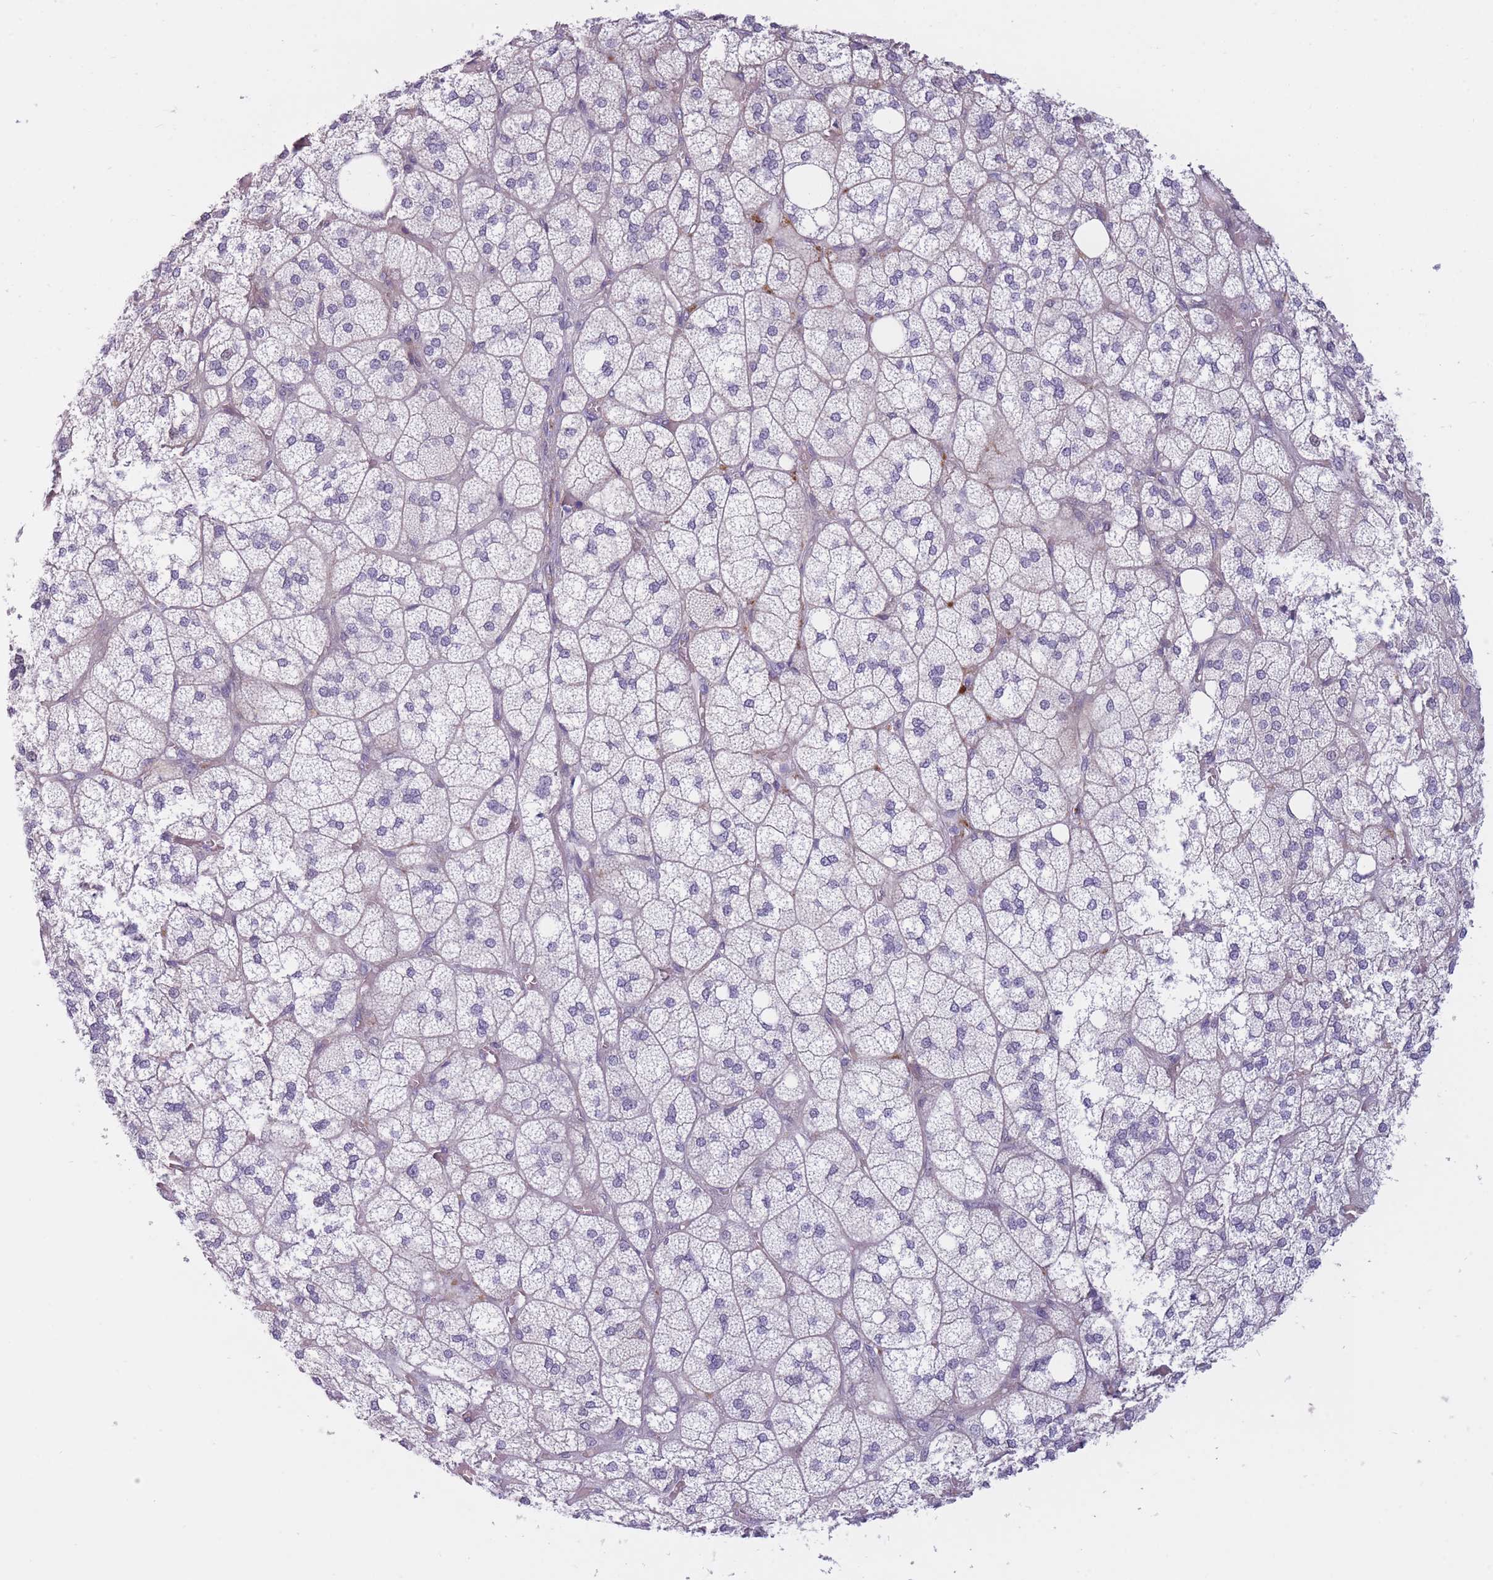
{"staining": {"intensity": "negative", "quantity": "none", "location": "none"}, "tissue": "adrenal gland", "cell_type": "Glandular cells", "image_type": "normal", "snomed": [{"axis": "morphology", "description": "Normal tissue, NOS"}, {"axis": "topography", "description": "Adrenal gland"}], "caption": "This is an IHC micrograph of normal adrenal gland. There is no positivity in glandular cells.", "gene": "SLC7A6", "patient": {"sex": "male", "age": 61}}